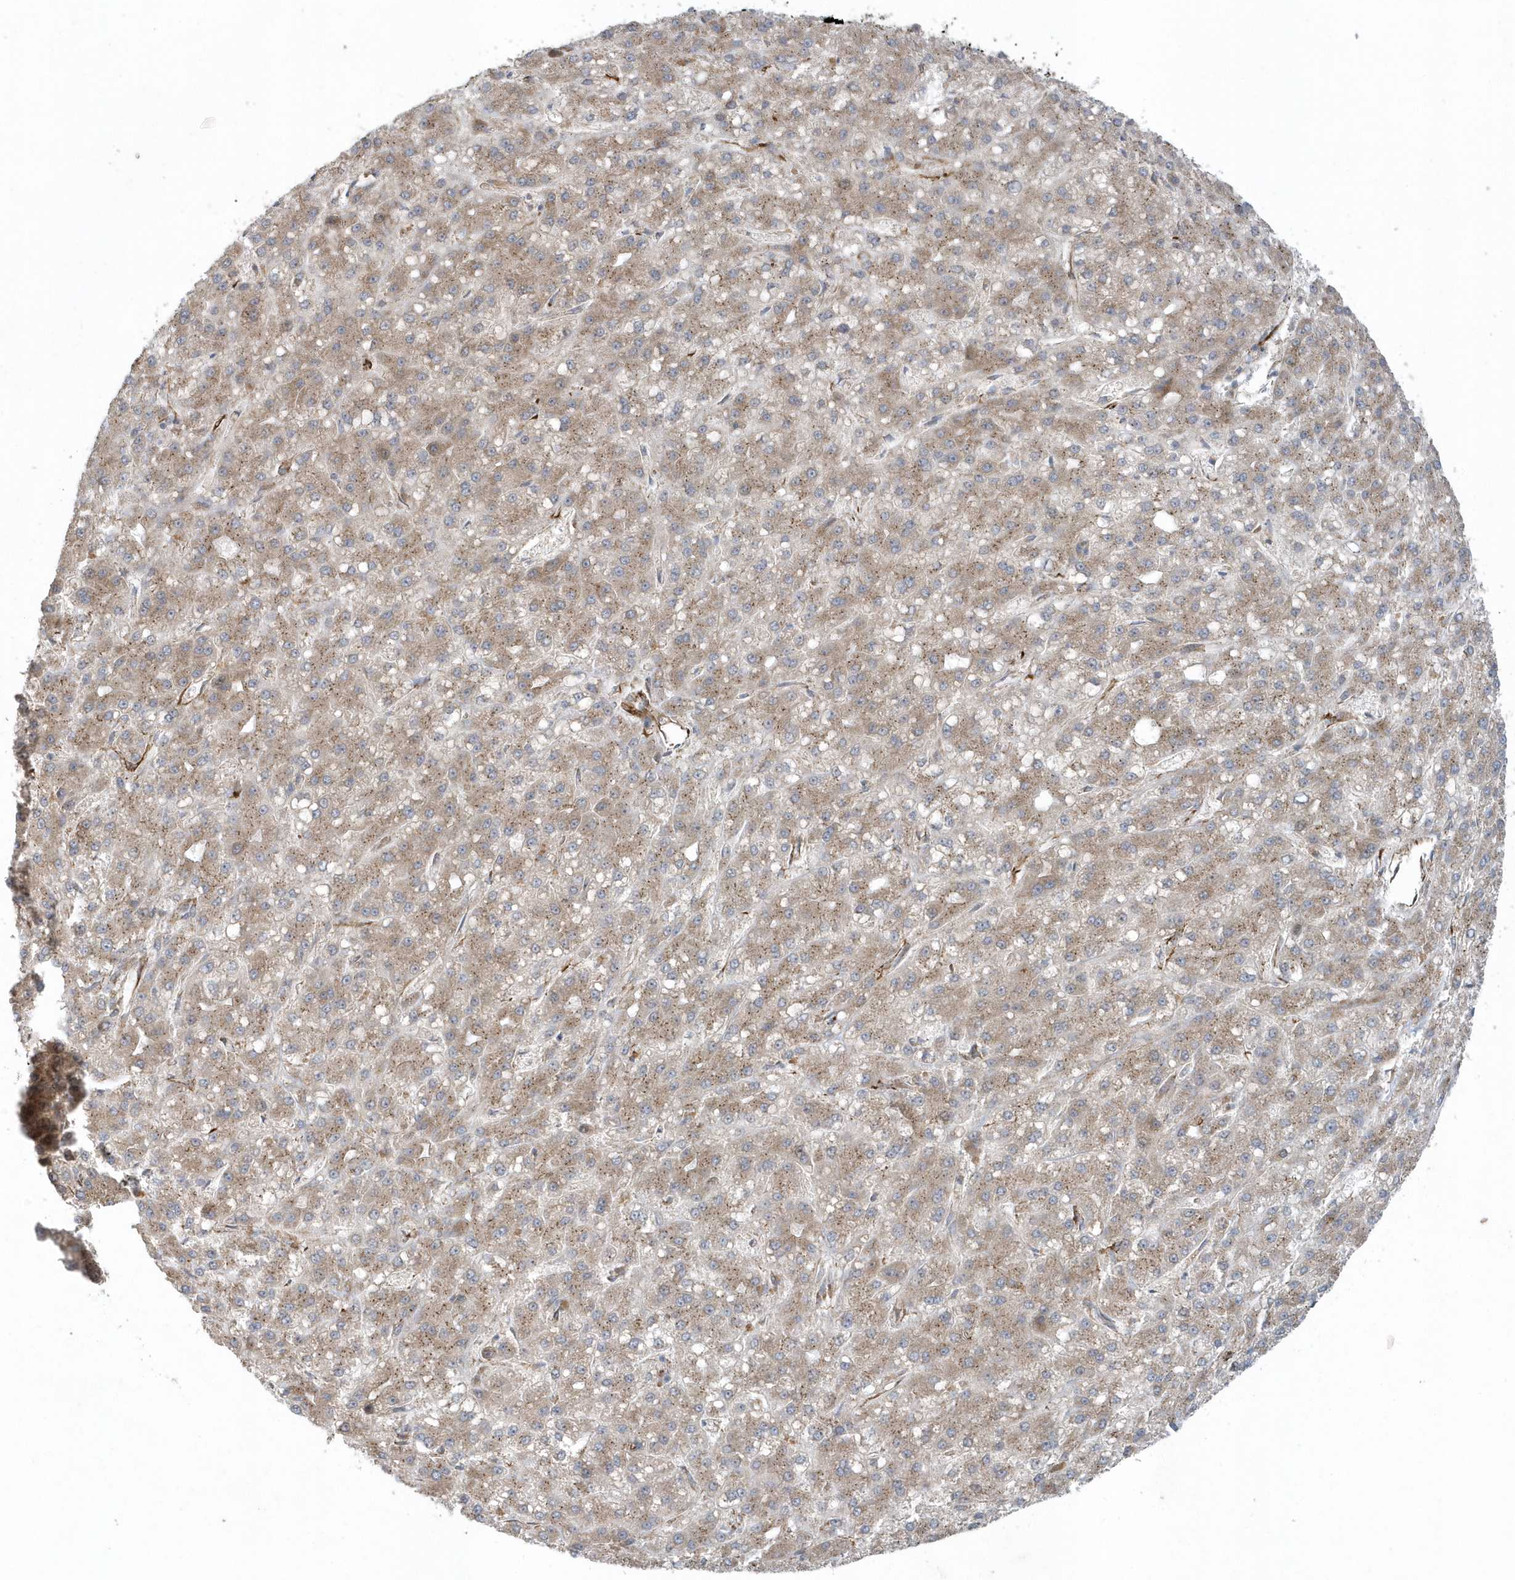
{"staining": {"intensity": "weak", "quantity": ">75%", "location": "cytoplasmic/membranous"}, "tissue": "liver cancer", "cell_type": "Tumor cells", "image_type": "cancer", "snomed": [{"axis": "morphology", "description": "Carcinoma, Hepatocellular, NOS"}, {"axis": "topography", "description": "Liver"}], "caption": "IHC of human hepatocellular carcinoma (liver) reveals low levels of weak cytoplasmic/membranous positivity in about >75% of tumor cells.", "gene": "FAM98A", "patient": {"sex": "male", "age": 67}}